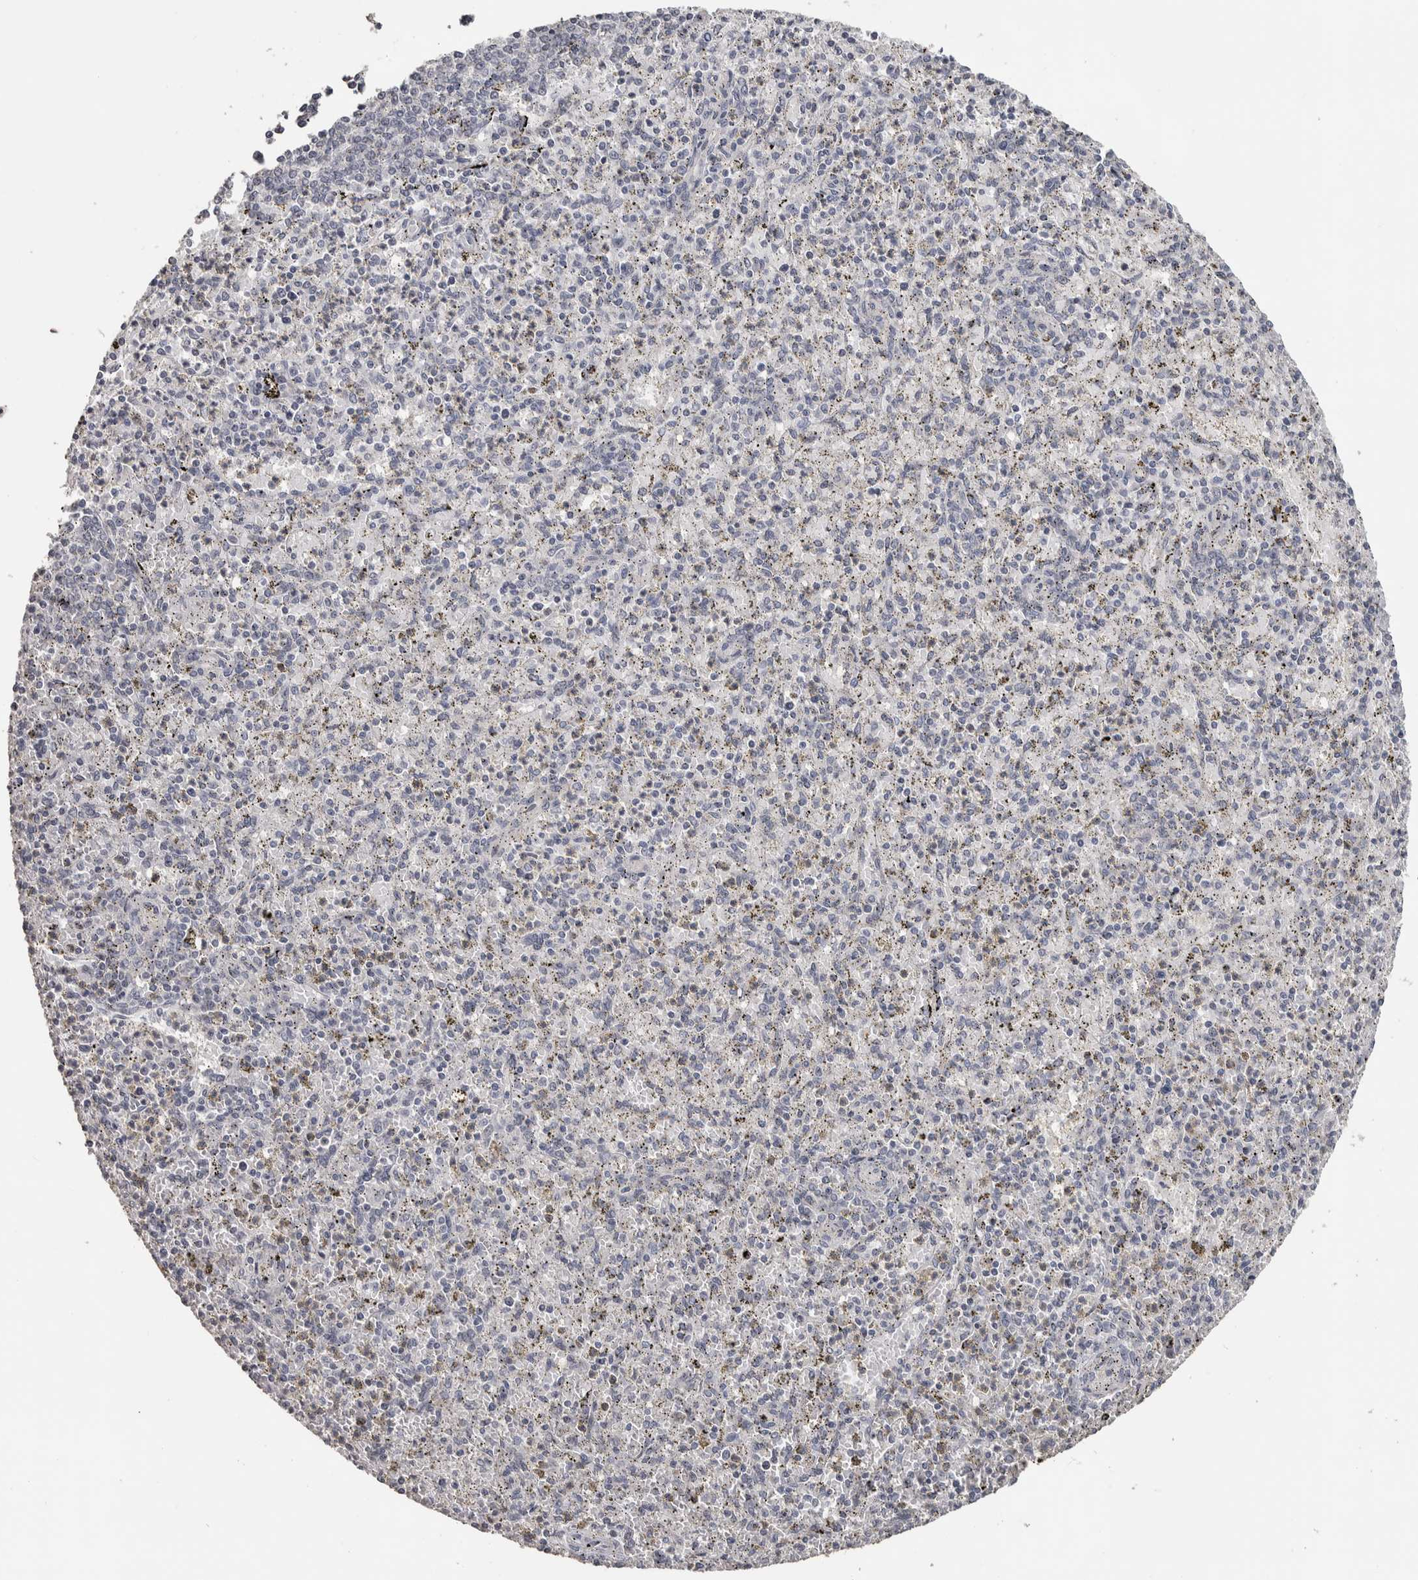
{"staining": {"intensity": "negative", "quantity": "none", "location": "none"}, "tissue": "spleen", "cell_type": "Cells in red pulp", "image_type": "normal", "snomed": [{"axis": "morphology", "description": "Normal tissue, NOS"}, {"axis": "topography", "description": "Spleen"}], "caption": "An image of spleen stained for a protein reveals no brown staining in cells in red pulp.", "gene": "NECAB1", "patient": {"sex": "male", "age": 72}}